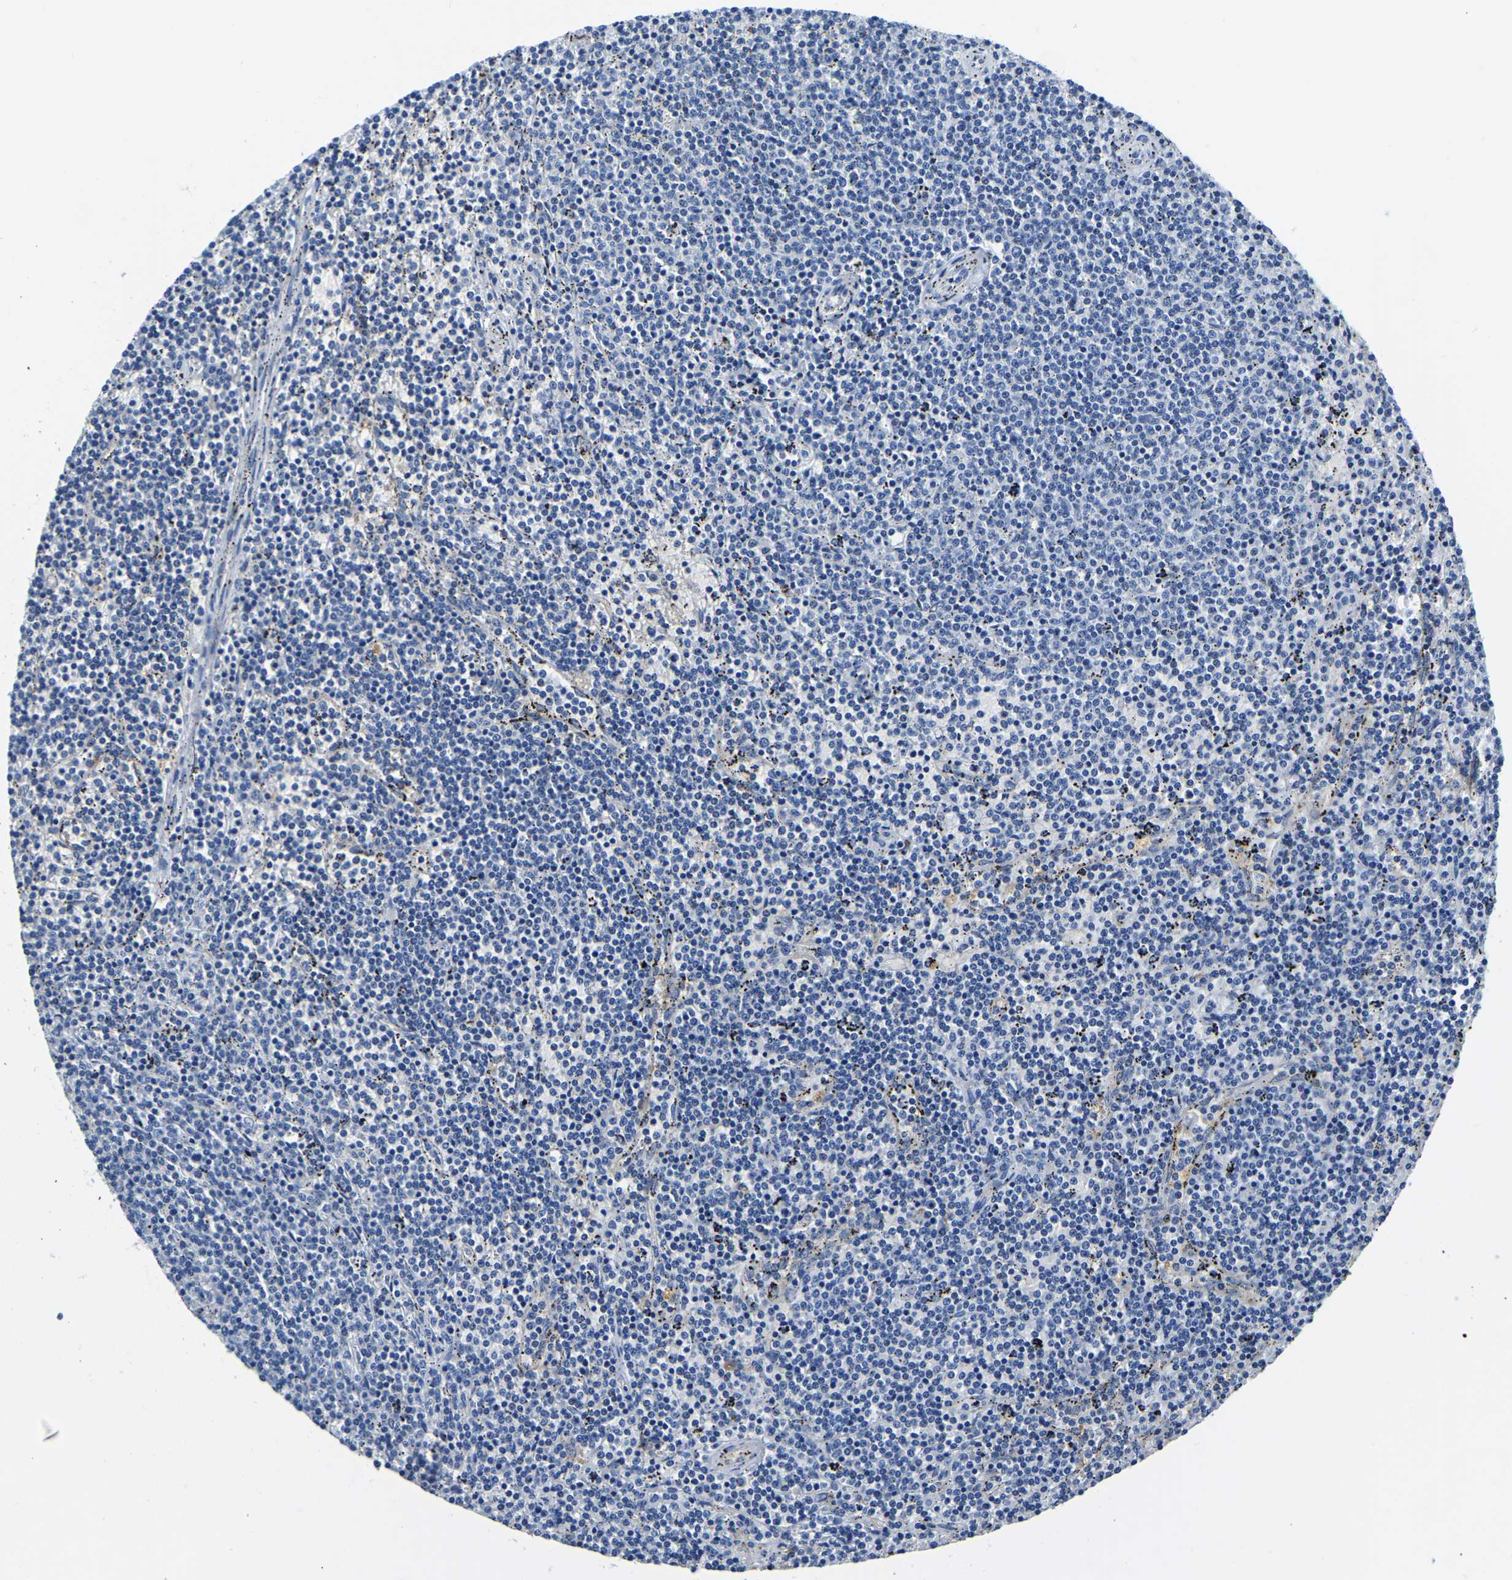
{"staining": {"intensity": "negative", "quantity": "none", "location": "none"}, "tissue": "lymphoma", "cell_type": "Tumor cells", "image_type": "cancer", "snomed": [{"axis": "morphology", "description": "Malignant lymphoma, non-Hodgkin's type, Low grade"}, {"axis": "topography", "description": "Spleen"}], "caption": "An IHC photomicrograph of low-grade malignant lymphoma, non-Hodgkin's type is shown. There is no staining in tumor cells of low-grade malignant lymphoma, non-Hodgkin's type.", "gene": "ZDHHC13", "patient": {"sex": "female", "age": 50}}